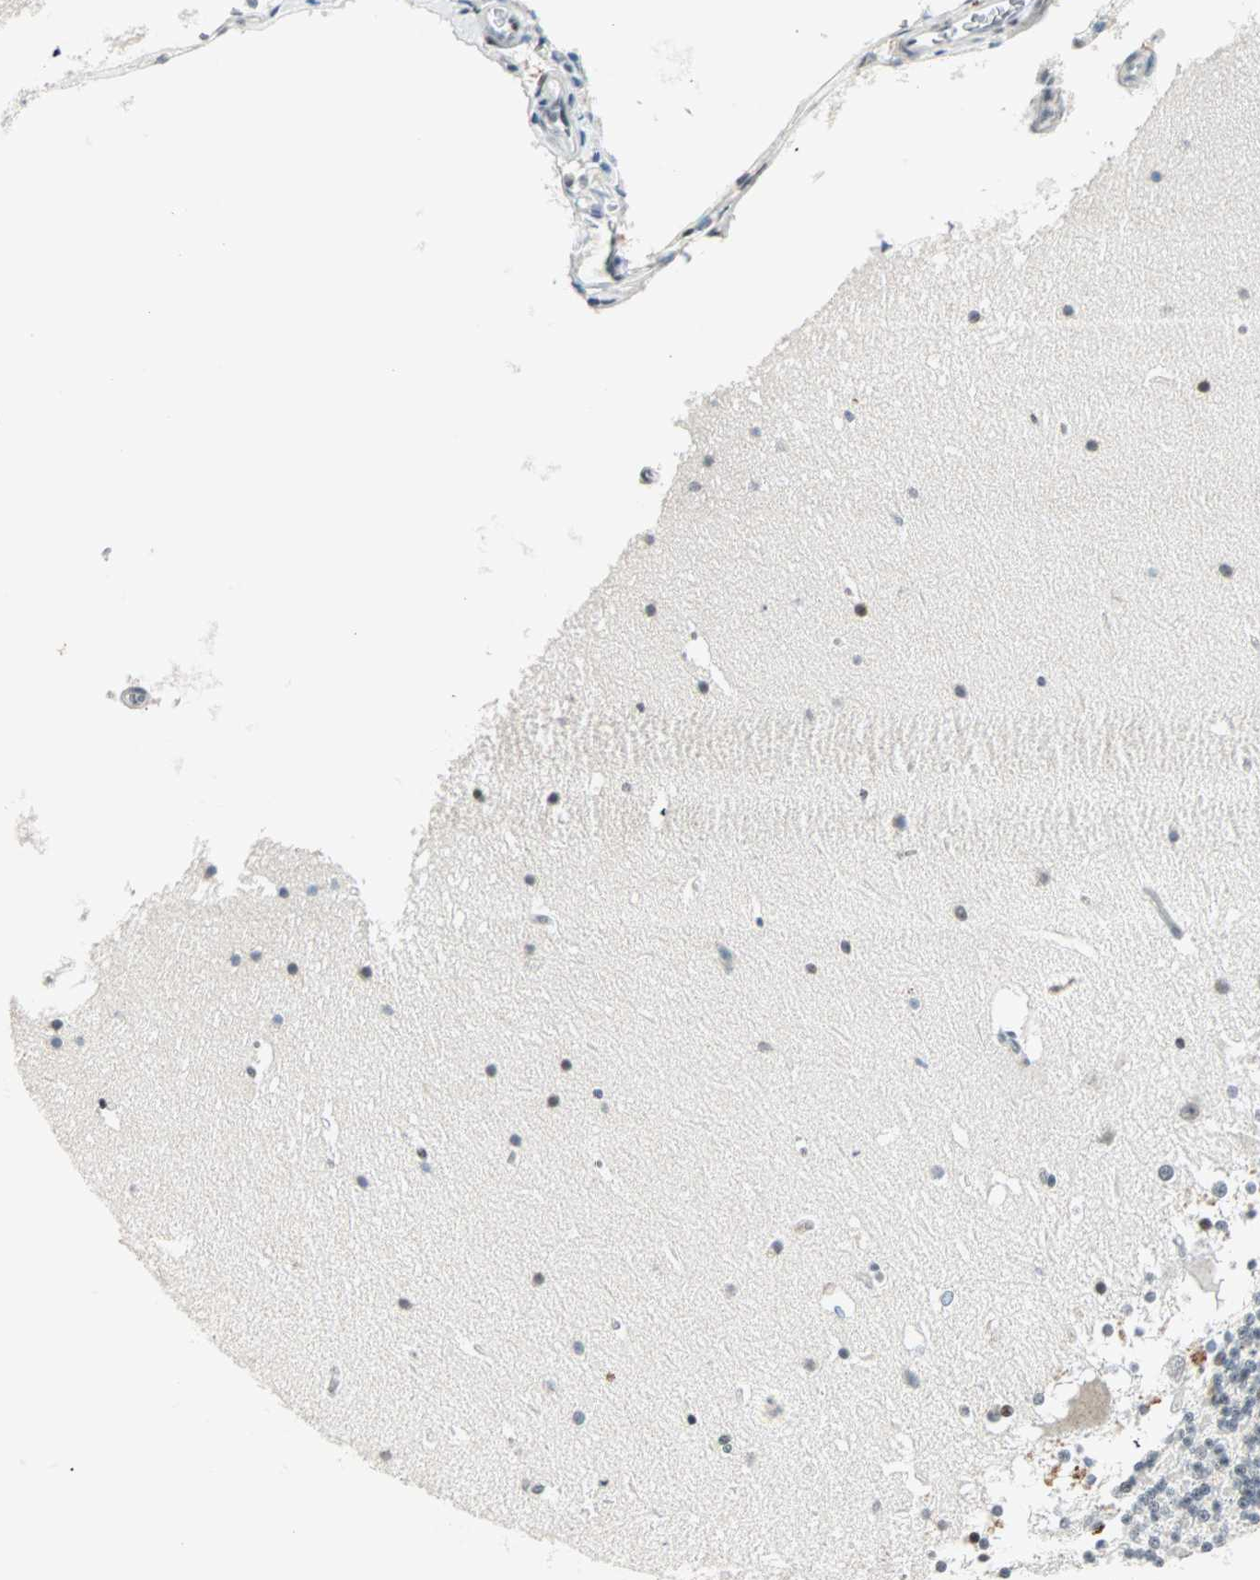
{"staining": {"intensity": "weak", "quantity": "25%-75%", "location": "nuclear"}, "tissue": "cerebellum", "cell_type": "Cells in granular layer", "image_type": "normal", "snomed": [{"axis": "morphology", "description": "Normal tissue, NOS"}, {"axis": "topography", "description": "Cerebellum"}], "caption": "IHC (DAB (3,3'-diaminobenzidine)) staining of benign human cerebellum shows weak nuclear protein staining in approximately 25%-75% of cells in granular layer.", "gene": "SIN3A", "patient": {"sex": "female", "age": 19}}